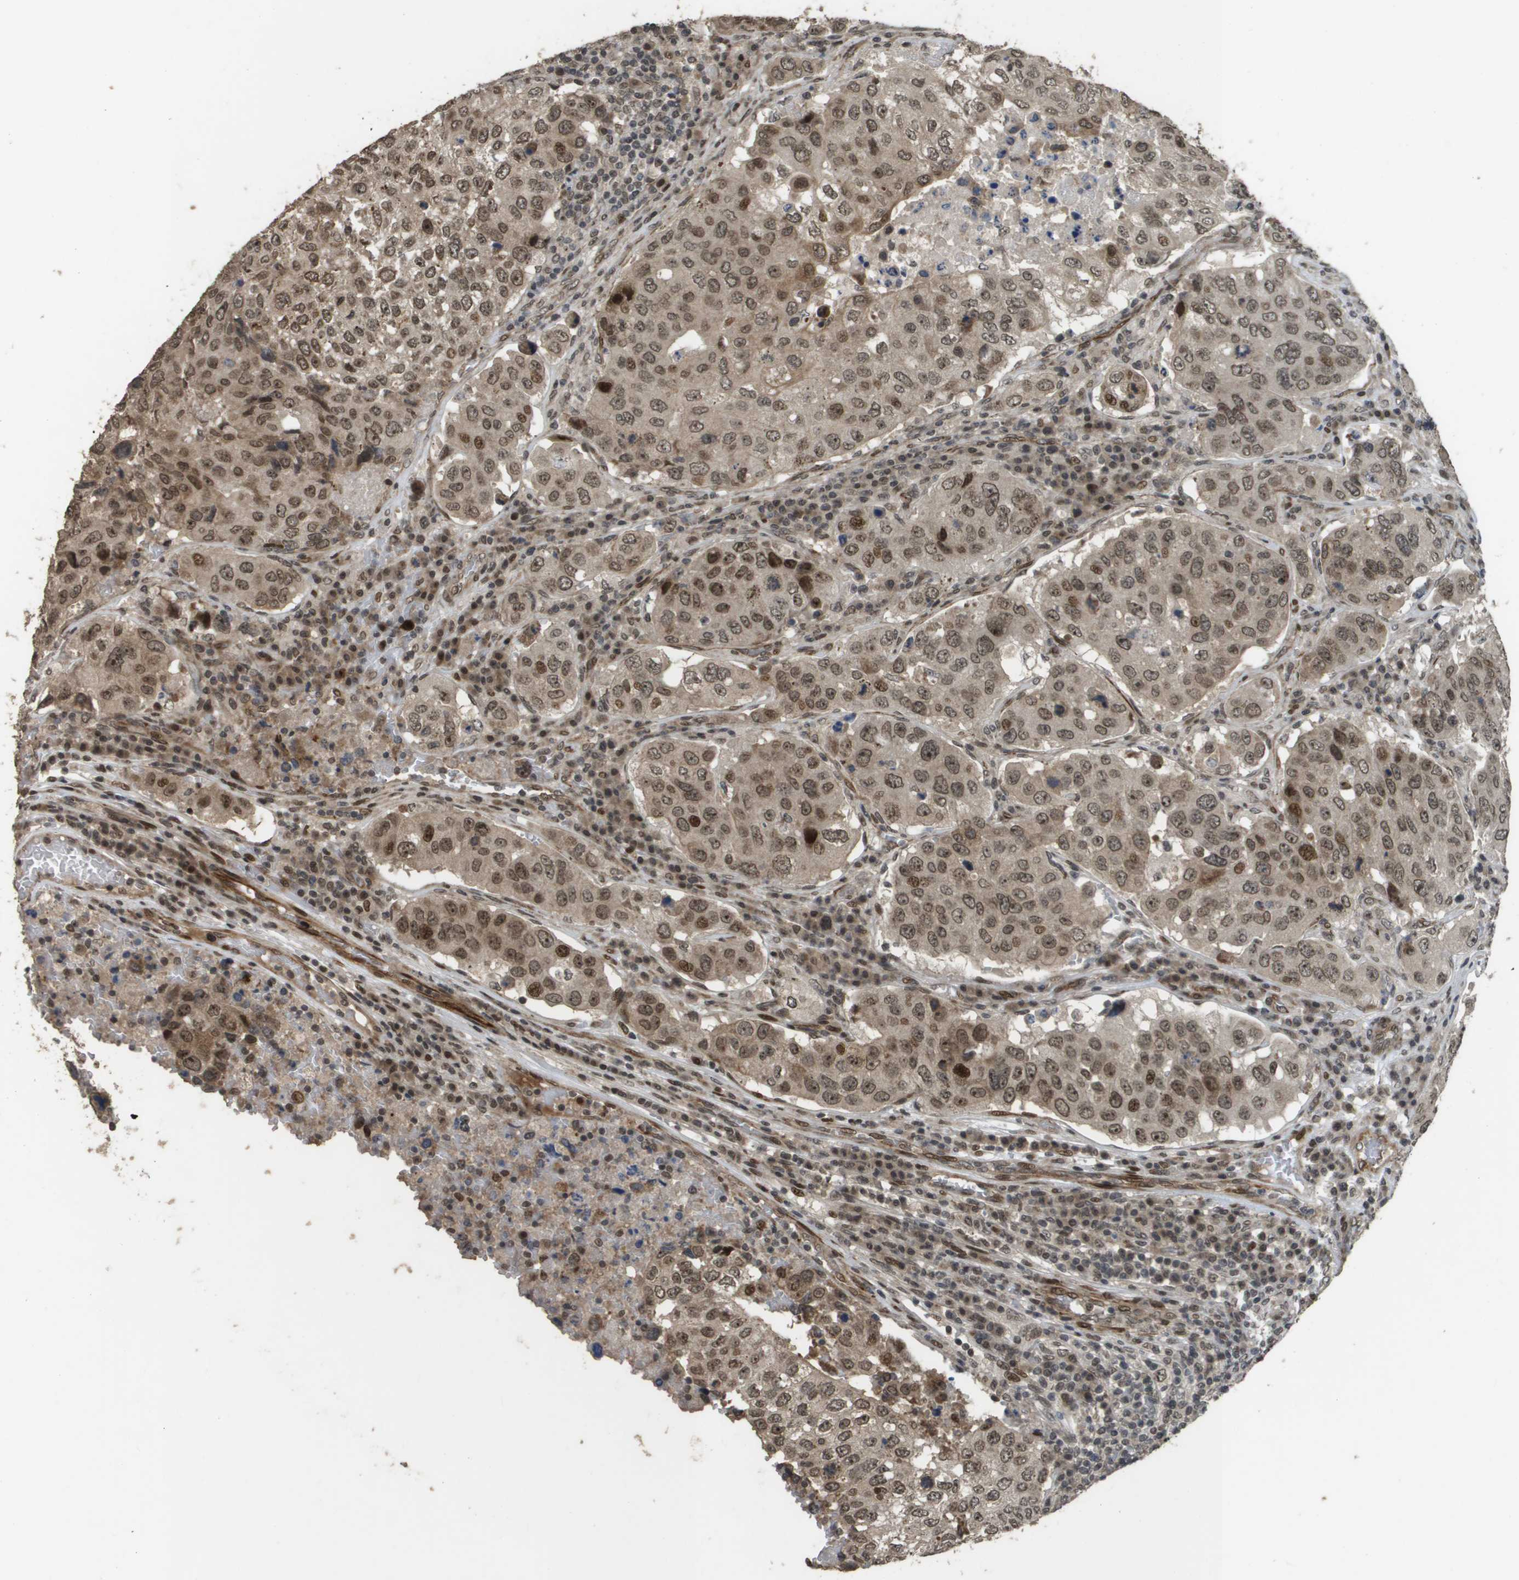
{"staining": {"intensity": "moderate", "quantity": ">75%", "location": "cytoplasmic/membranous,nuclear"}, "tissue": "urothelial cancer", "cell_type": "Tumor cells", "image_type": "cancer", "snomed": [{"axis": "morphology", "description": "Urothelial carcinoma, High grade"}, {"axis": "topography", "description": "Lymph node"}, {"axis": "topography", "description": "Urinary bladder"}], "caption": "Human urothelial cancer stained with a protein marker shows moderate staining in tumor cells.", "gene": "KAT5", "patient": {"sex": "male", "age": 51}}